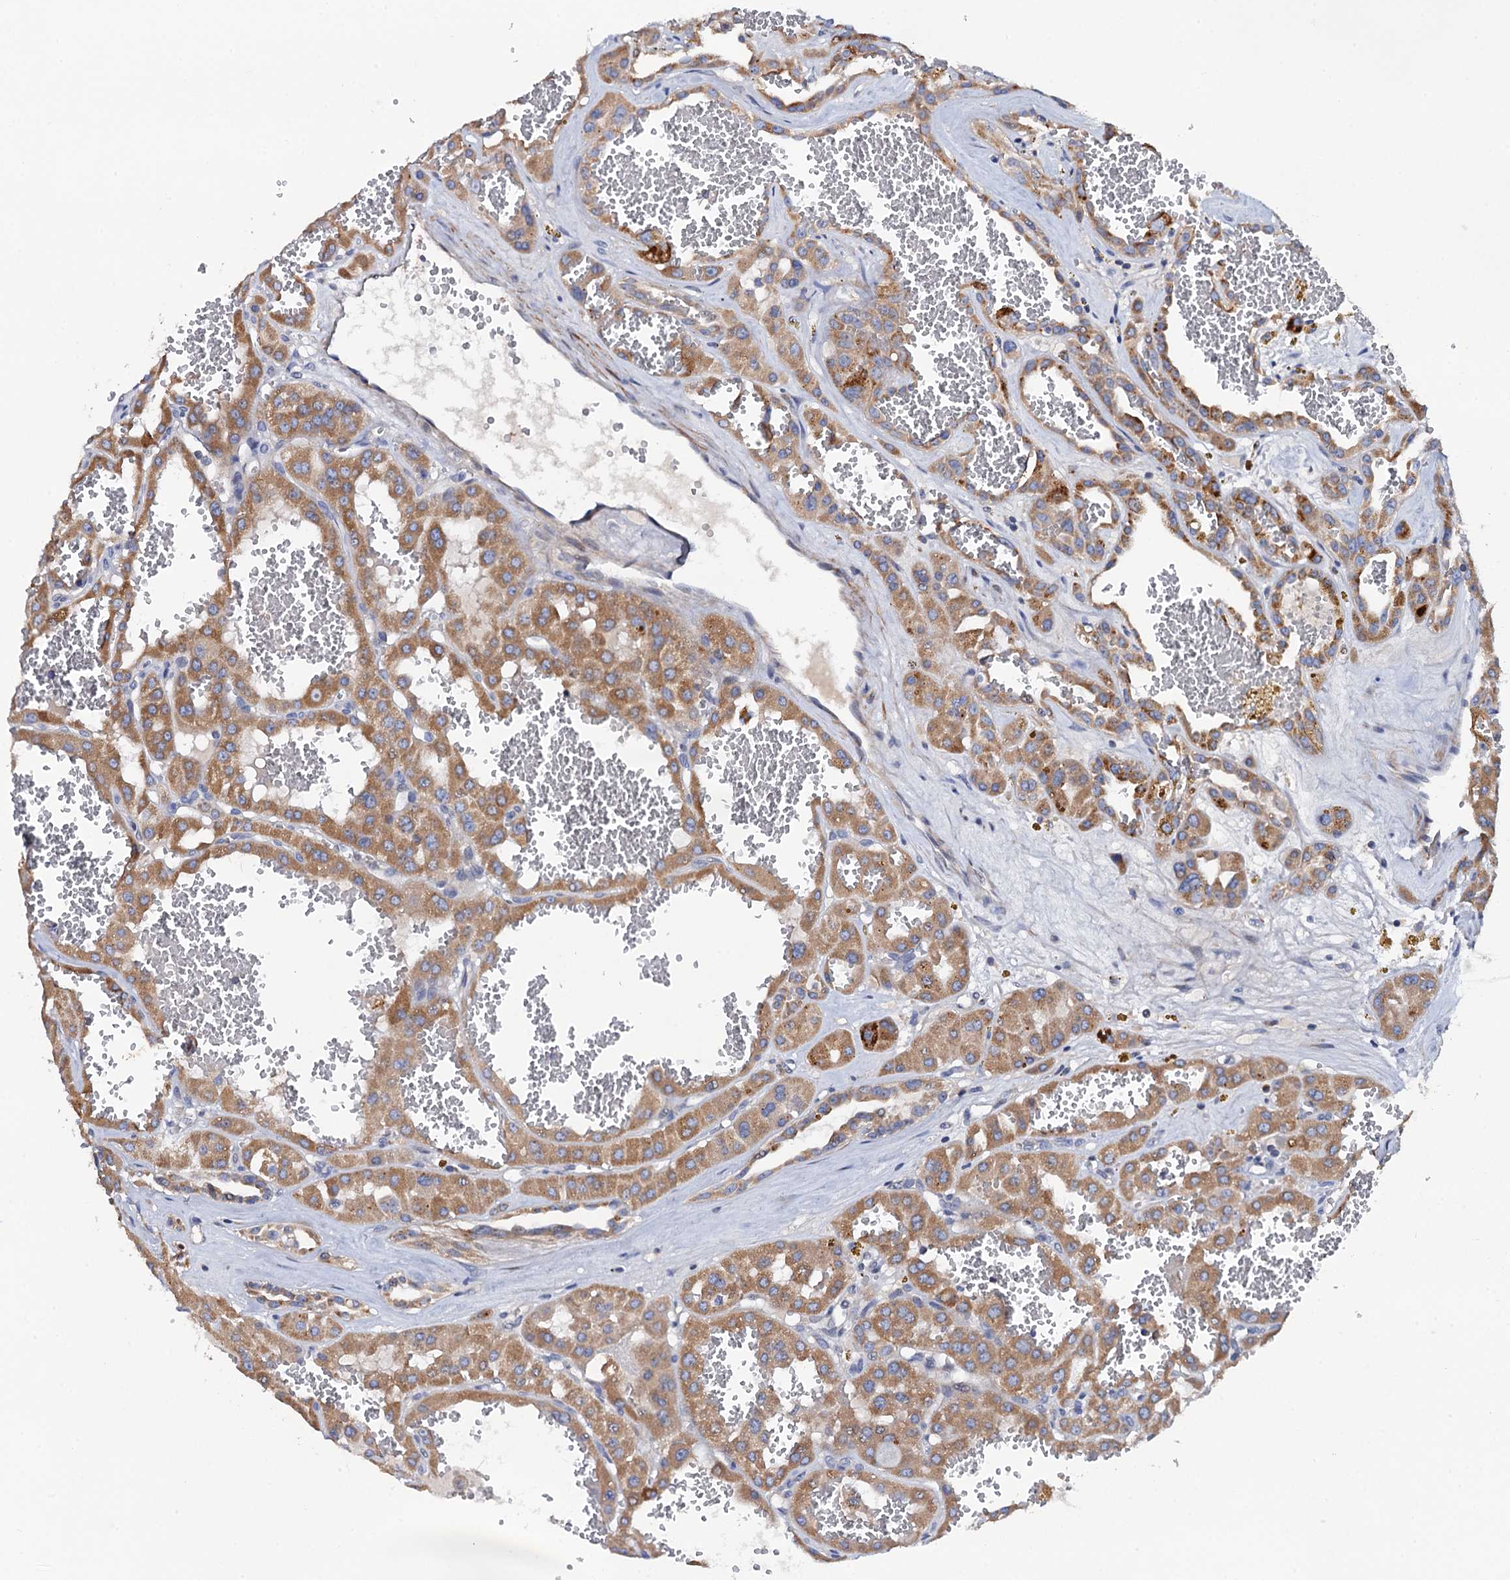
{"staining": {"intensity": "moderate", "quantity": ">75%", "location": "cytoplasmic/membranous"}, "tissue": "renal cancer", "cell_type": "Tumor cells", "image_type": "cancer", "snomed": [{"axis": "morphology", "description": "Carcinoma, NOS"}, {"axis": "topography", "description": "Kidney"}], "caption": "This is a micrograph of IHC staining of renal cancer (carcinoma), which shows moderate positivity in the cytoplasmic/membranous of tumor cells.", "gene": "MRPL48", "patient": {"sex": "female", "age": 75}}